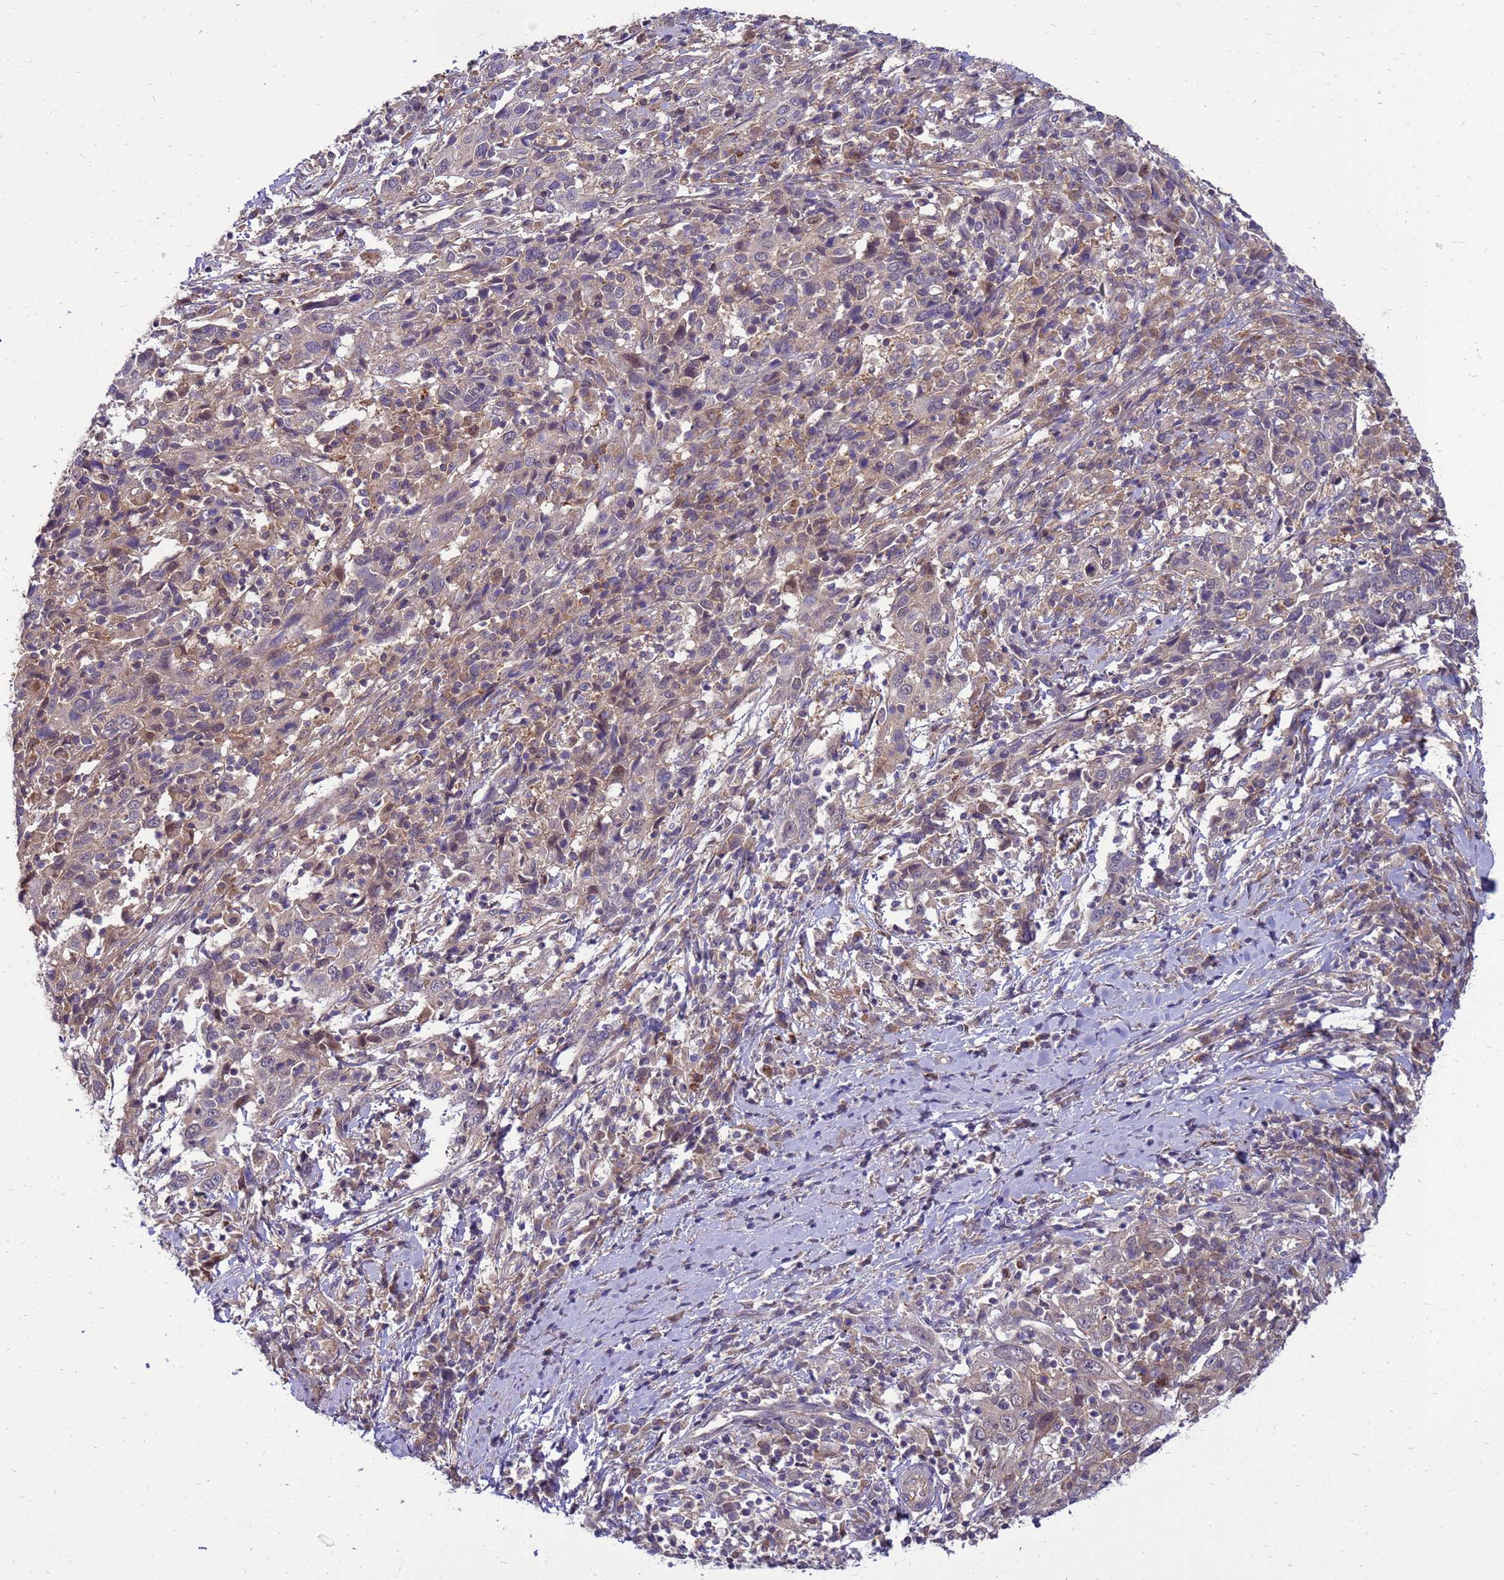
{"staining": {"intensity": "weak", "quantity": "<25%", "location": "cytoplasmic/membranous"}, "tissue": "cervical cancer", "cell_type": "Tumor cells", "image_type": "cancer", "snomed": [{"axis": "morphology", "description": "Squamous cell carcinoma, NOS"}, {"axis": "topography", "description": "Cervix"}], "caption": "This photomicrograph is of cervical cancer stained with IHC to label a protein in brown with the nuclei are counter-stained blue. There is no positivity in tumor cells.", "gene": "ENOPH1", "patient": {"sex": "female", "age": 46}}